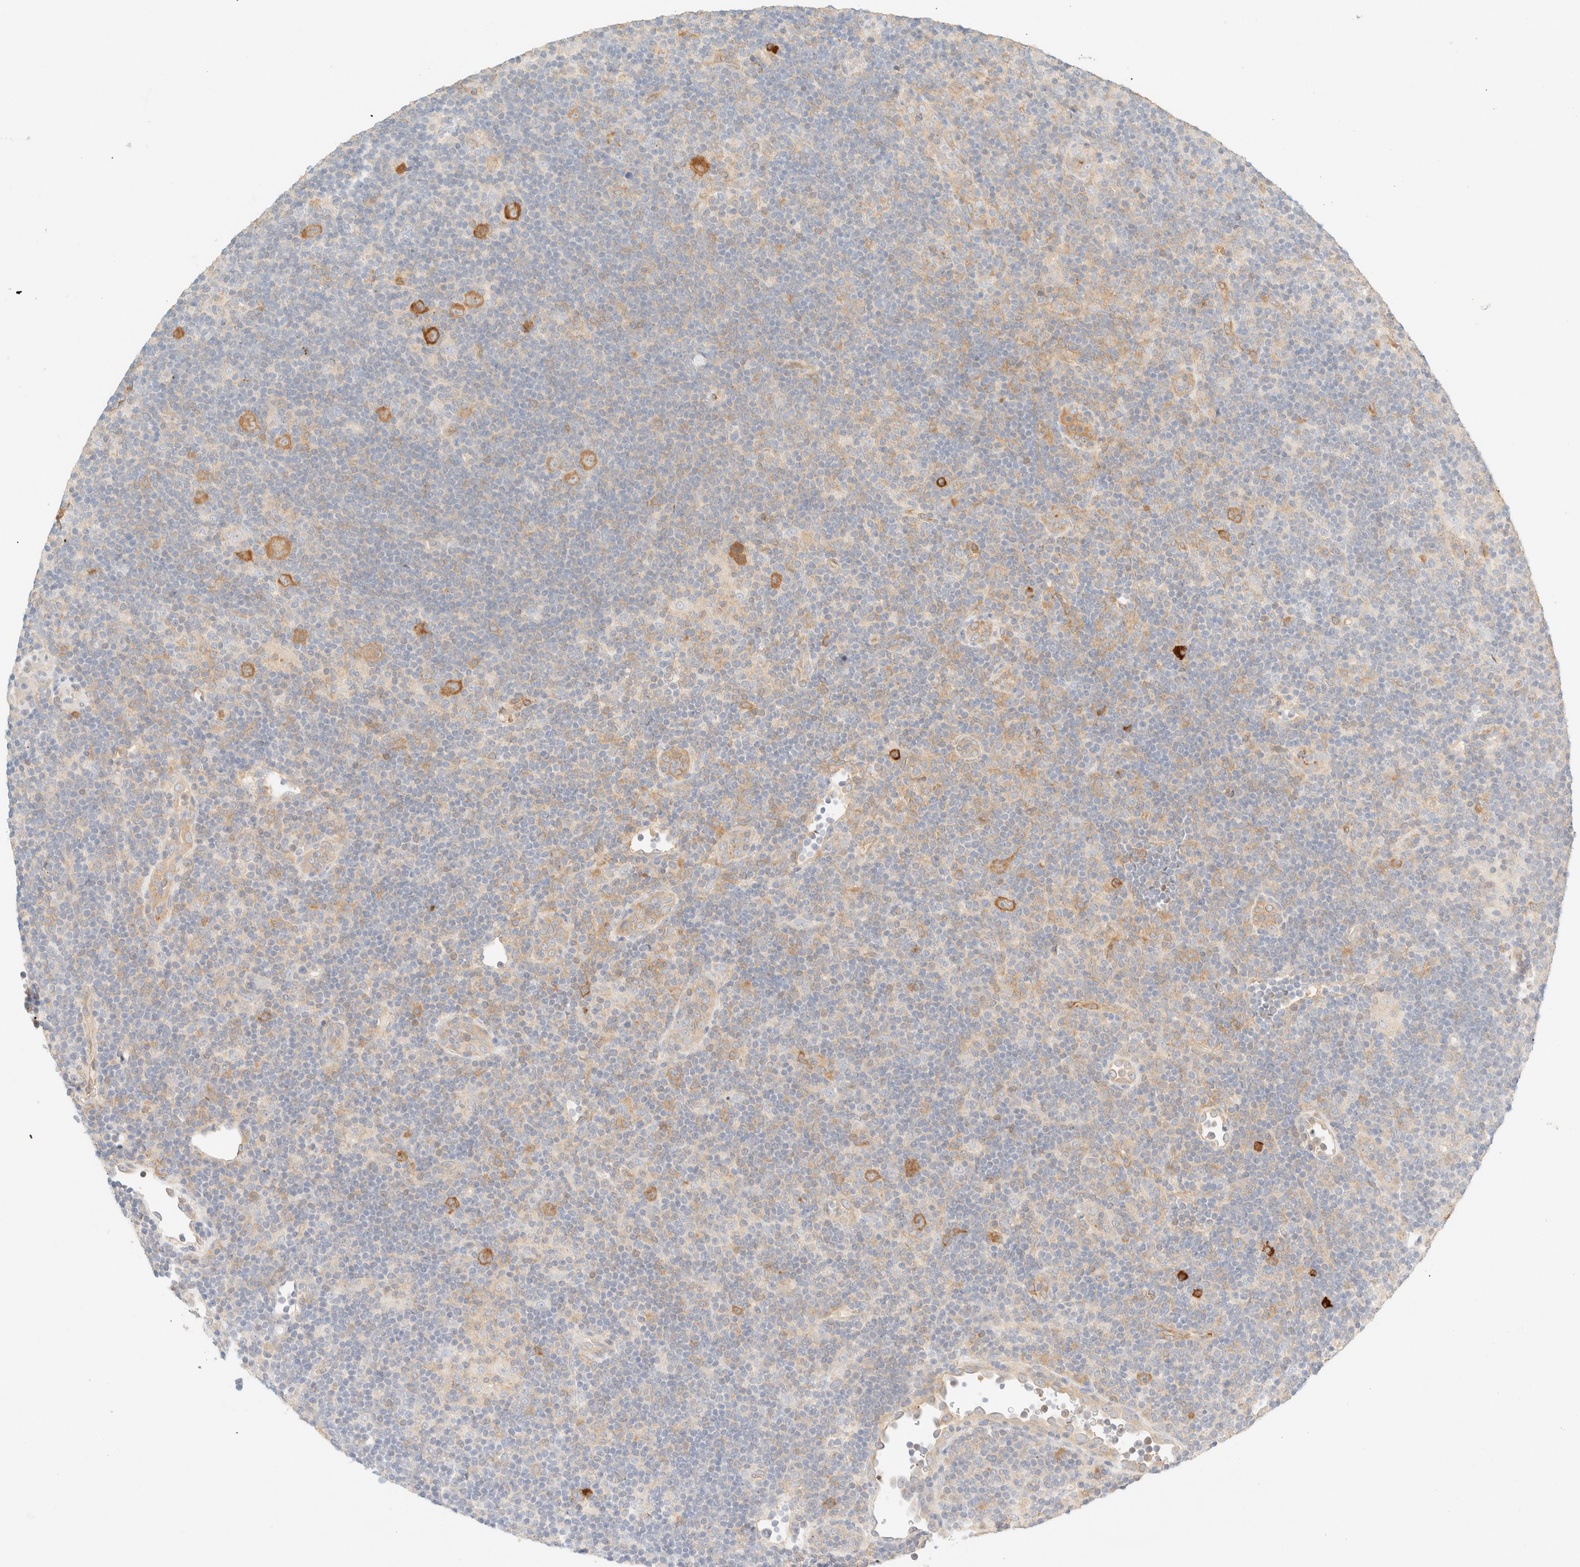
{"staining": {"intensity": "moderate", "quantity": ">75%", "location": "cytoplasmic/membranous"}, "tissue": "lymphoma", "cell_type": "Tumor cells", "image_type": "cancer", "snomed": [{"axis": "morphology", "description": "Hodgkin's disease, NOS"}, {"axis": "topography", "description": "Lymph node"}], "caption": "Hodgkin's disease stained for a protein (brown) demonstrates moderate cytoplasmic/membranous positive expression in approximately >75% of tumor cells.", "gene": "FHOD1", "patient": {"sex": "female", "age": 57}}